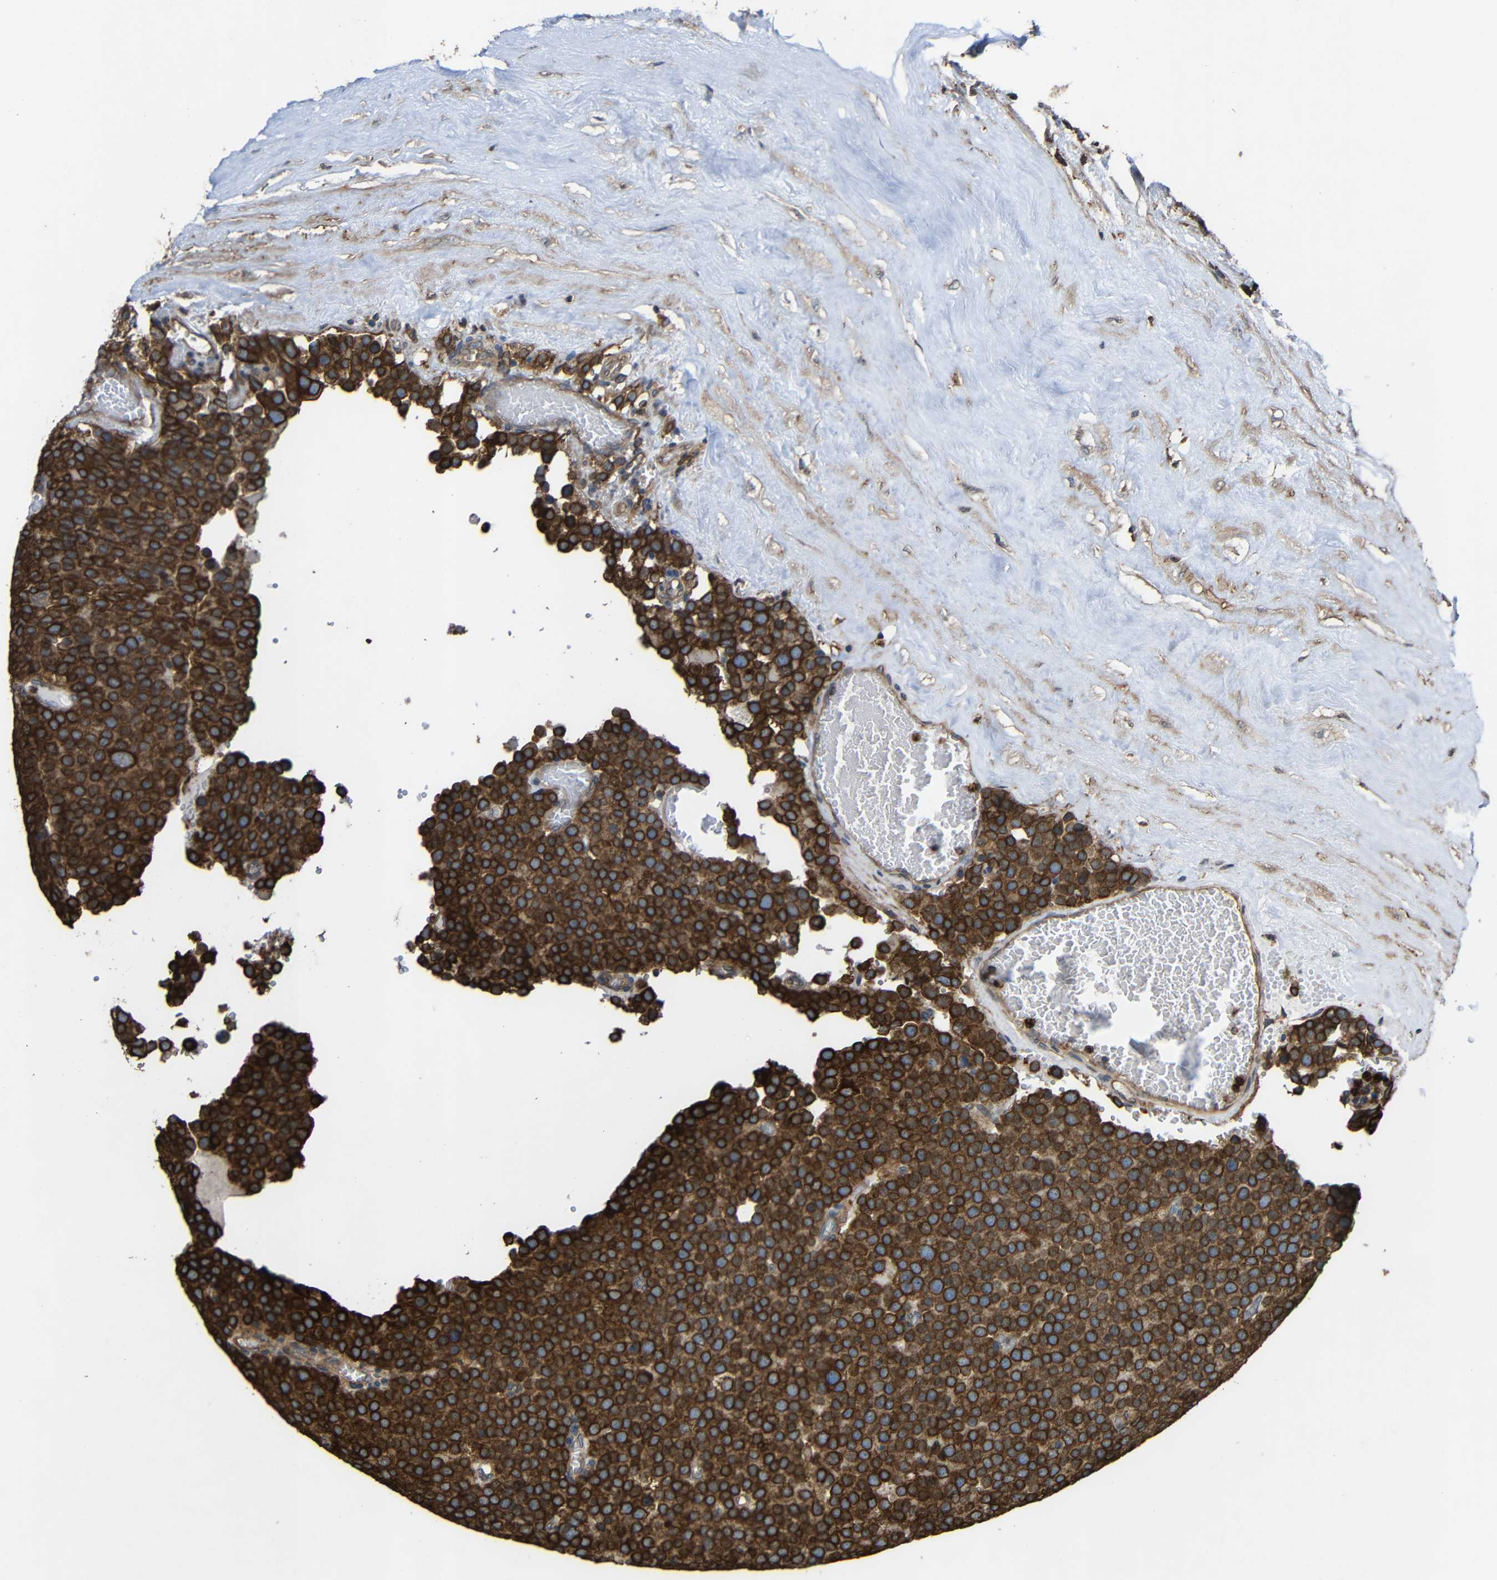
{"staining": {"intensity": "strong", "quantity": ">75%", "location": "cytoplasmic/membranous"}, "tissue": "testis cancer", "cell_type": "Tumor cells", "image_type": "cancer", "snomed": [{"axis": "morphology", "description": "Normal tissue, NOS"}, {"axis": "morphology", "description": "Seminoma, NOS"}, {"axis": "topography", "description": "Testis"}], "caption": "Immunohistochemistry micrograph of testis cancer (seminoma) stained for a protein (brown), which shows high levels of strong cytoplasmic/membranous expression in approximately >75% of tumor cells.", "gene": "TREM2", "patient": {"sex": "male", "age": 71}}